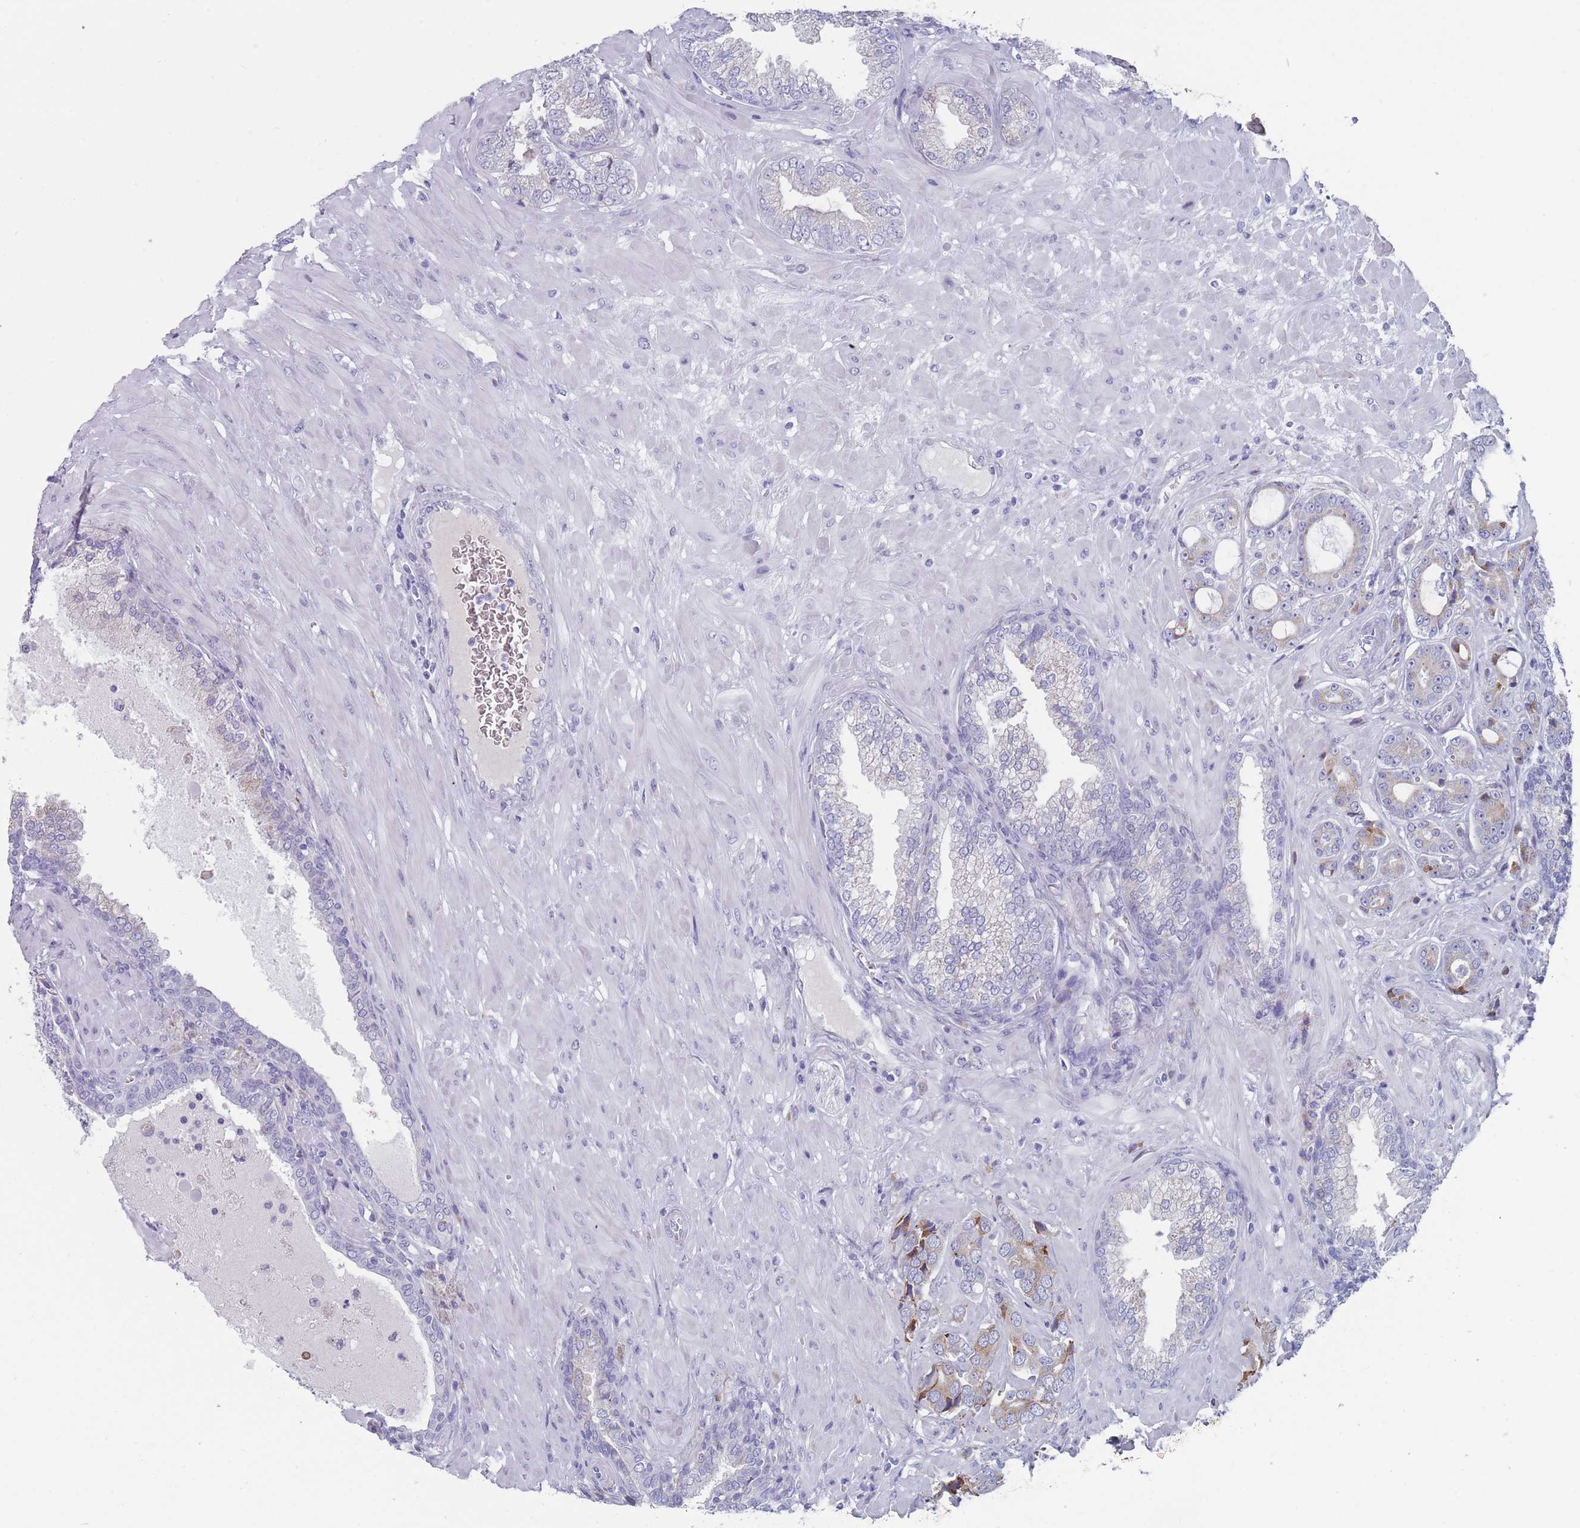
{"staining": {"intensity": "weak", "quantity": "<25%", "location": "cytoplasmic/membranous"}, "tissue": "prostate cancer", "cell_type": "Tumor cells", "image_type": "cancer", "snomed": [{"axis": "morphology", "description": "Adenocarcinoma, High grade"}, {"axis": "topography", "description": "Prostate"}], "caption": "This is a image of immunohistochemistry (IHC) staining of prostate cancer, which shows no positivity in tumor cells.", "gene": "ST8SIA5", "patient": {"sex": "male", "age": 55}}